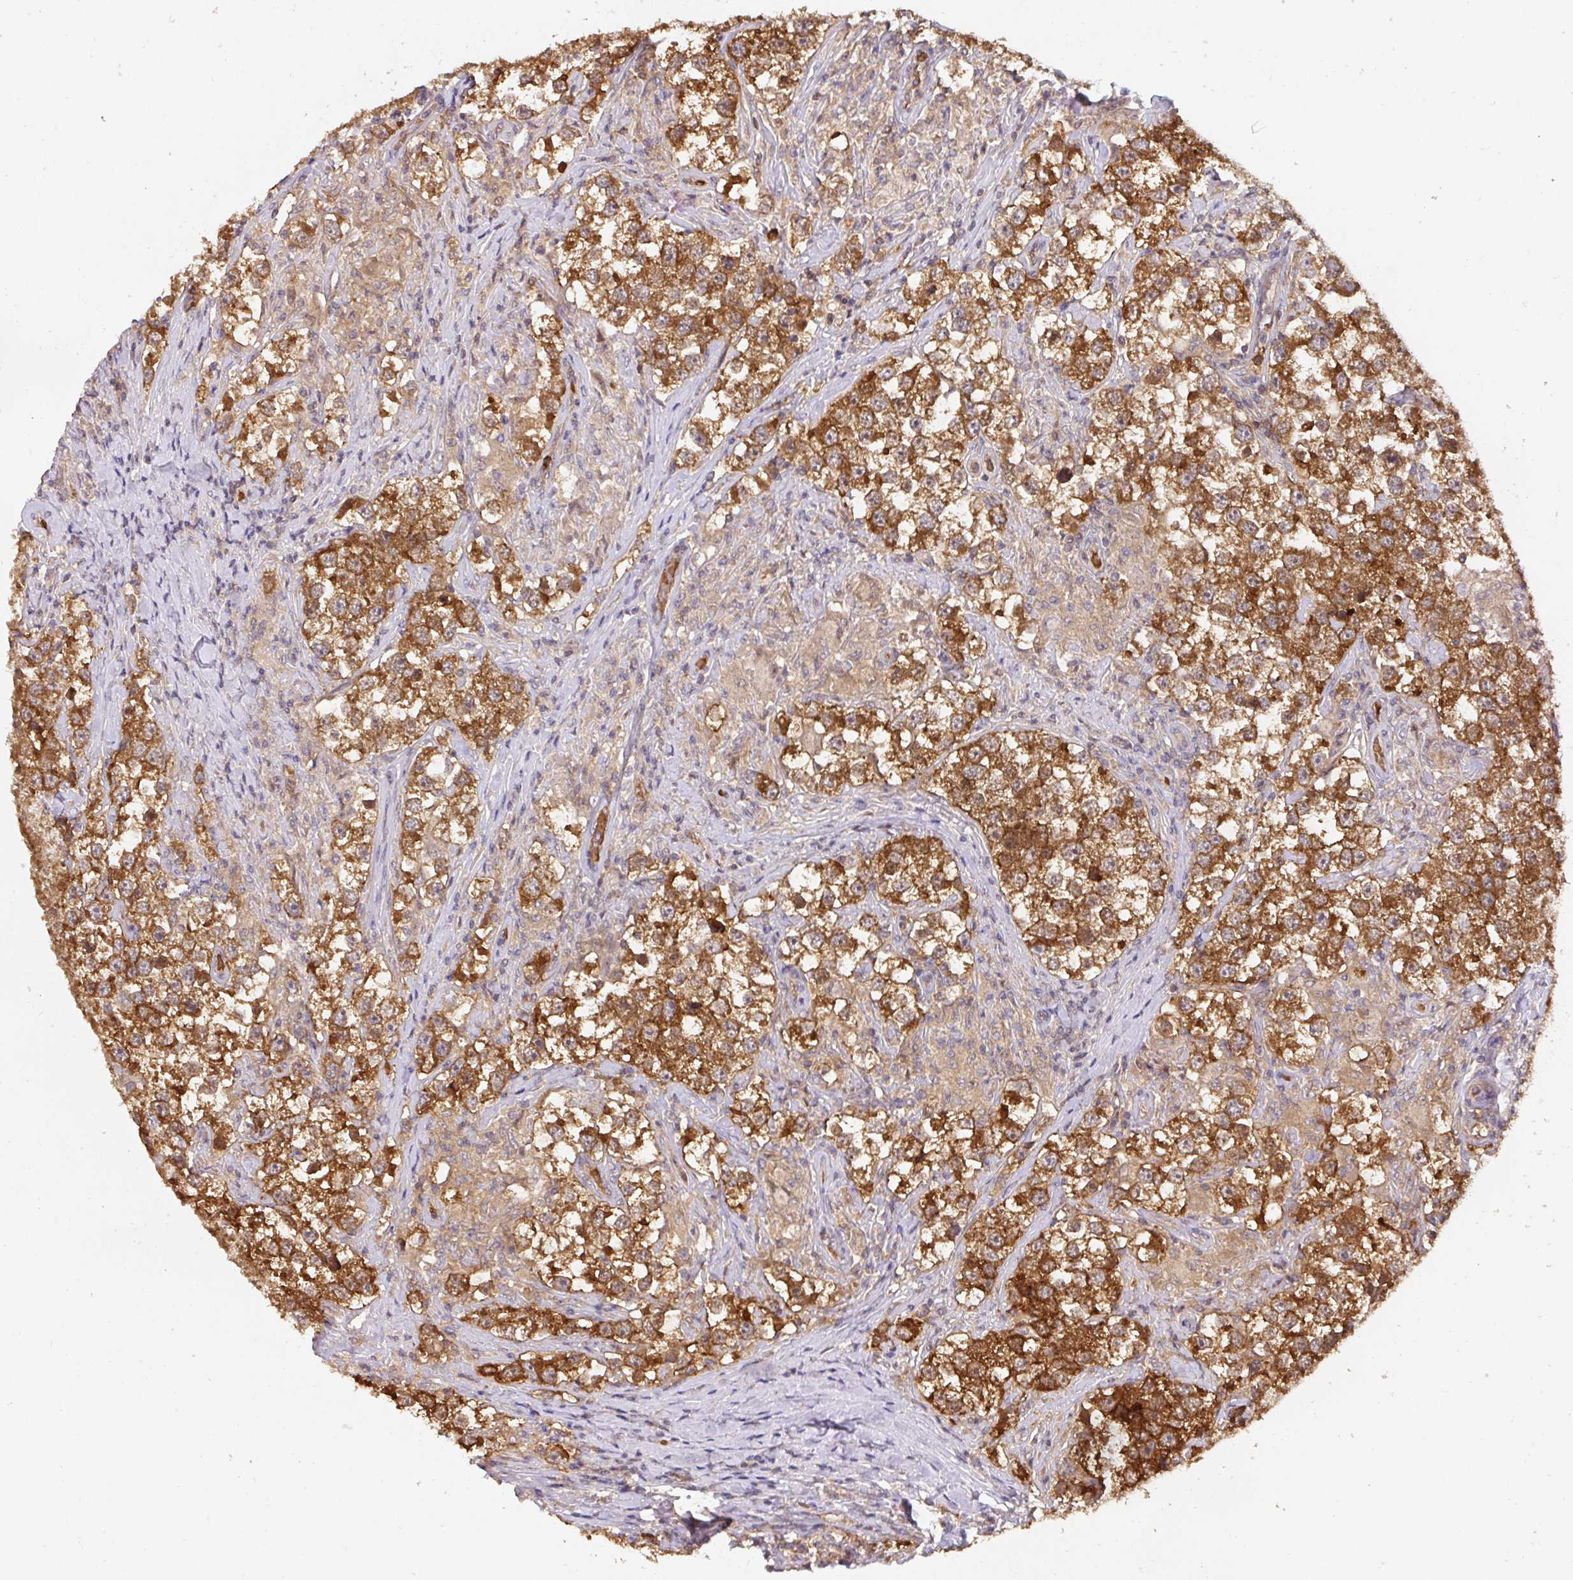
{"staining": {"intensity": "strong", "quantity": ">75%", "location": "cytoplasmic/membranous"}, "tissue": "testis cancer", "cell_type": "Tumor cells", "image_type": "cancer", "snomed": [{"axis": "morphology", "description": "Seminoma, NOS"}, {"axis": "topography", "description": "Testis"}], "caption": "A brown stain labels strong cytoplasmic/membranous expression of a protein in seminoma (testis) tumor cells.", "gene": "ST13", "patient": {"sex": "male", "age": 46}}